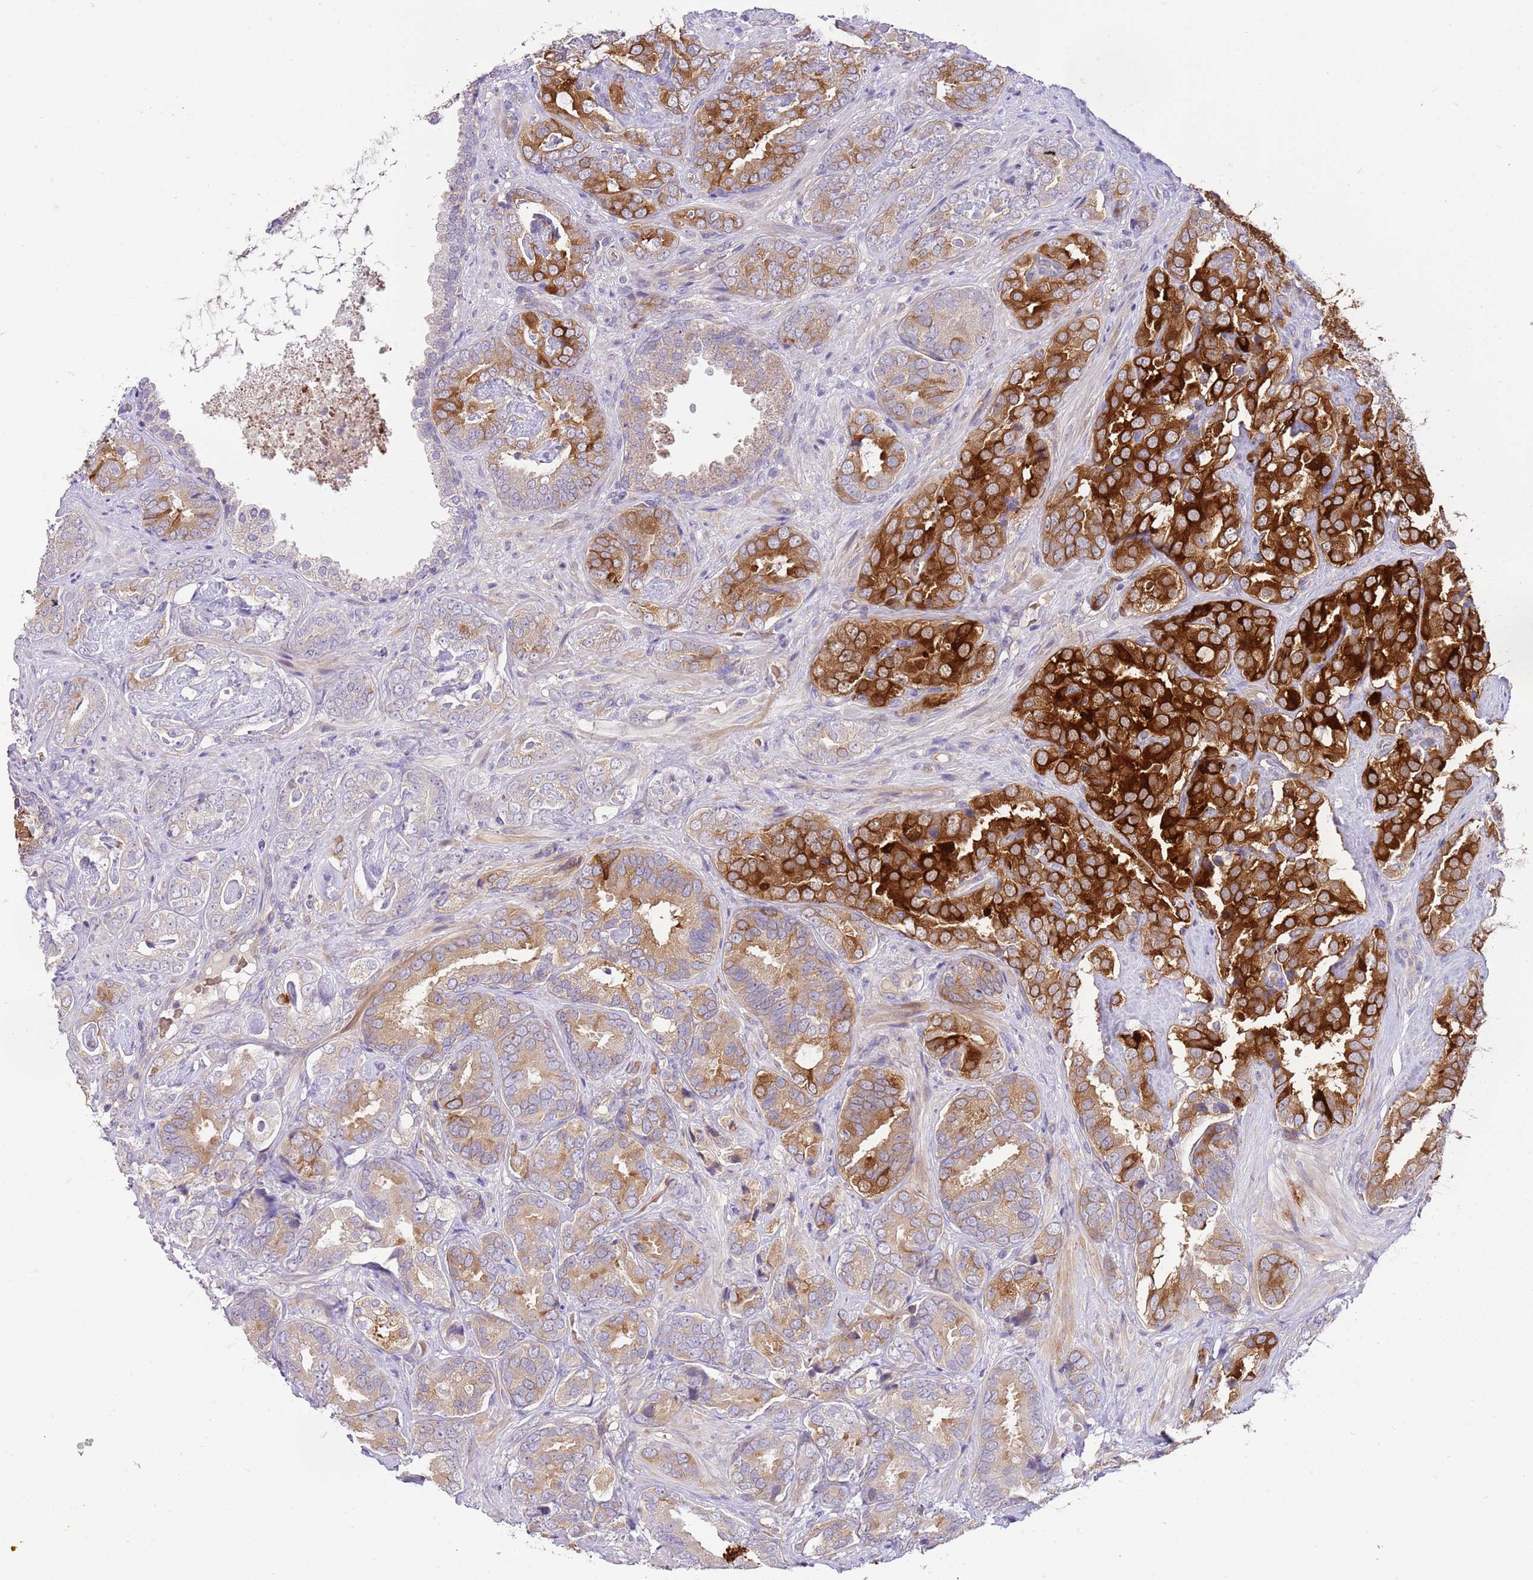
{"staining": {"intensity": "strong", "quantity": "25%-75%", "location": "cytoplasmic/membranous"}, "tissue": "prostate cancer", "cell_type": "Tumor cells", "image_type": "cancer", "snomed": [{"axis": "morphology", "description": "Adenocarcinoma, High grade"}, {"axis": "topography", "description": "Prostate"}], "caption": "Prostate high-grade adenocarcinoma stained for a protein shows strong cytoplasmic/membranous positivity in tumor cells.", "gene": "RFK", "patient": {"sex": "male", "age": 71}}